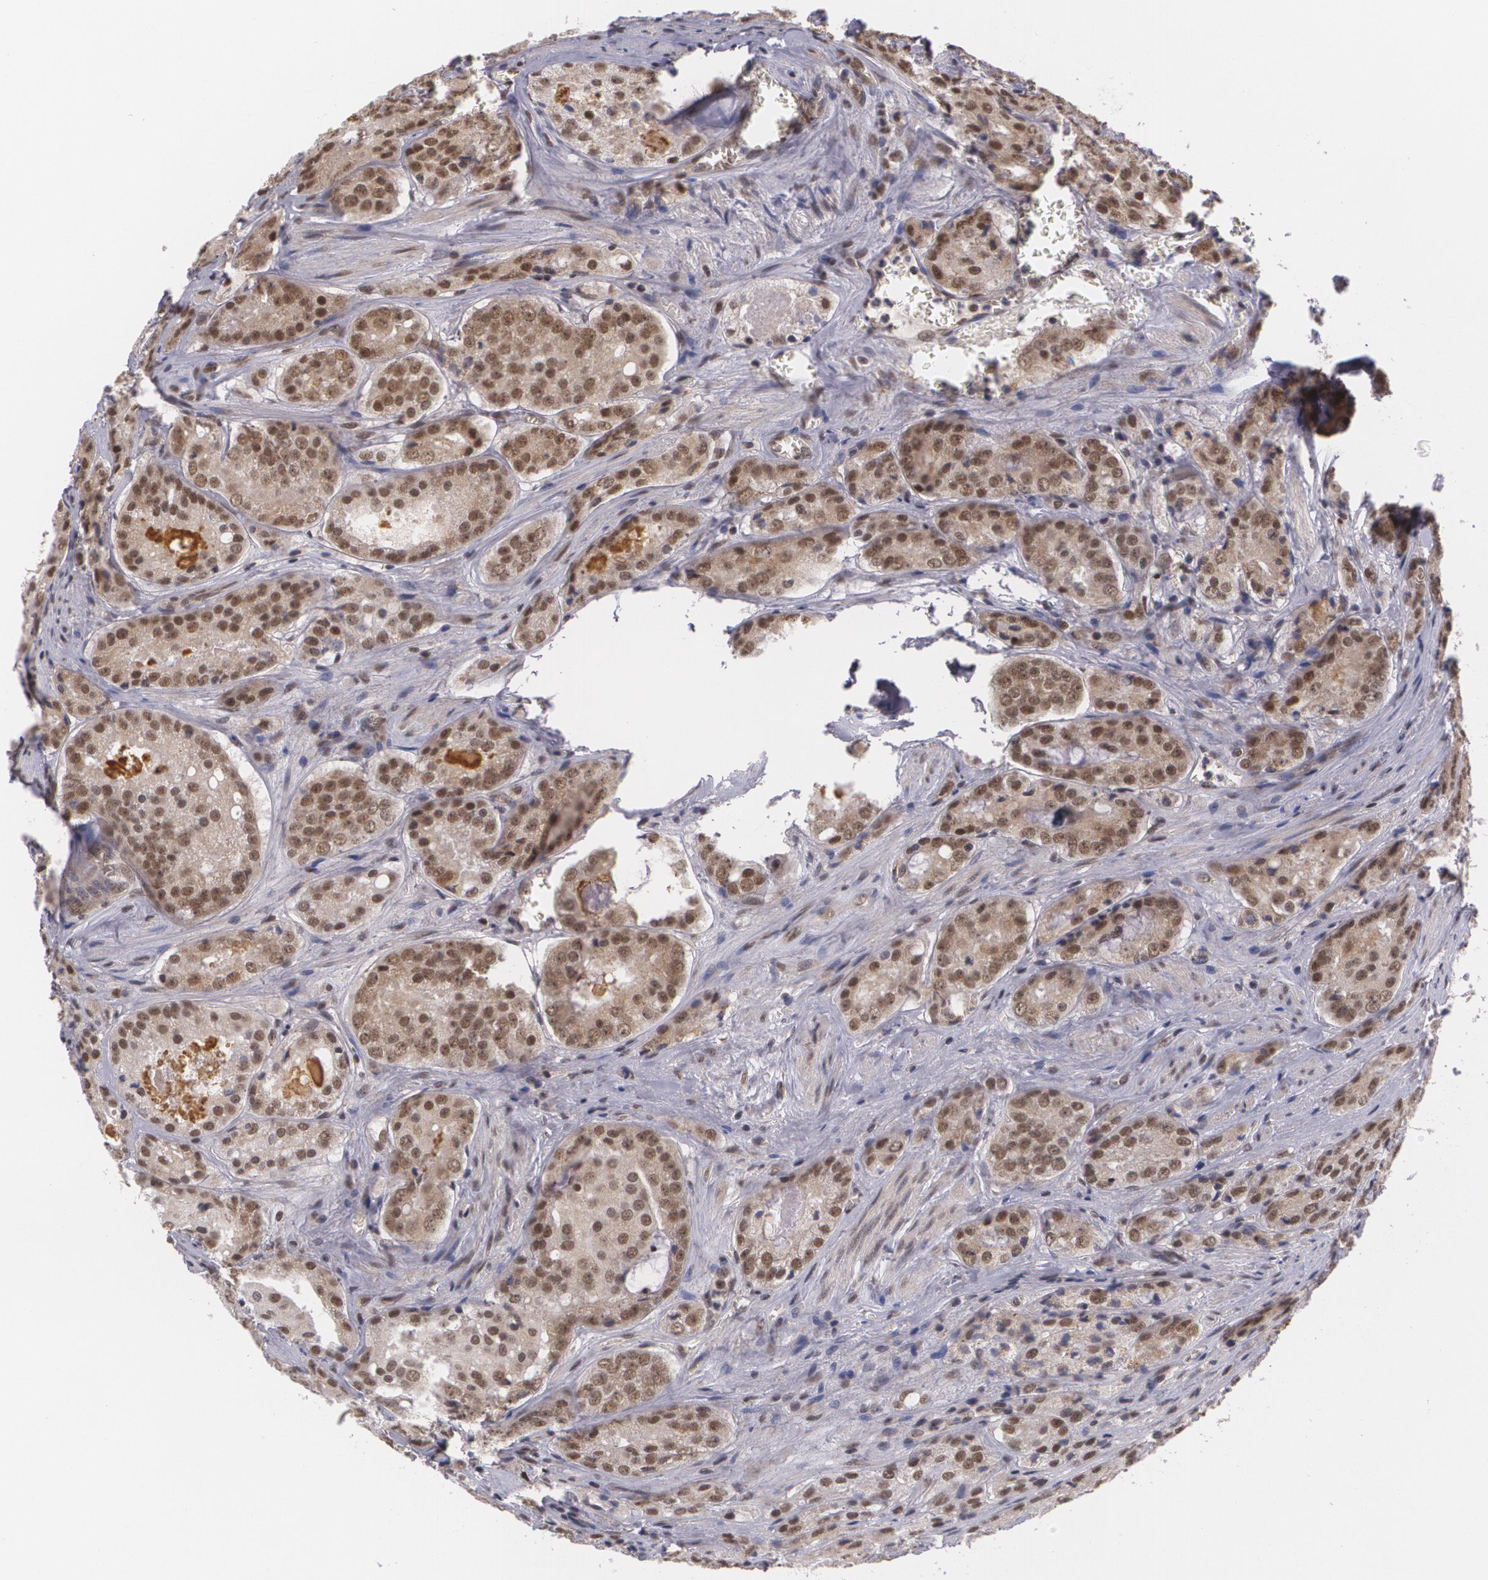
{"staining": {"intensity": "moderate", "quantity": ">75%", "location": "cytoplasmic/membranous,nuclear"}, "tissue": "prostate cancer", "cell_type": "Tumor cells", "image_type": "cancer", "snomed": [{"axis": "morphology", "description": "Adenocarcinoma, Medium grade"}, {"axis": "topography", "description": "Prostate"}], "caption": "DAB (3,3'-diaminobenzidine) immunohistochemical staining of human adenocarcinoma (medium-grade) (prostate) displays moderate cytoplasmic/membranous and nuclear protein positivity in approximately >75% of tumor cells.", "gene": "ALX1", "patient": {"sex": "male", "age": 60}}